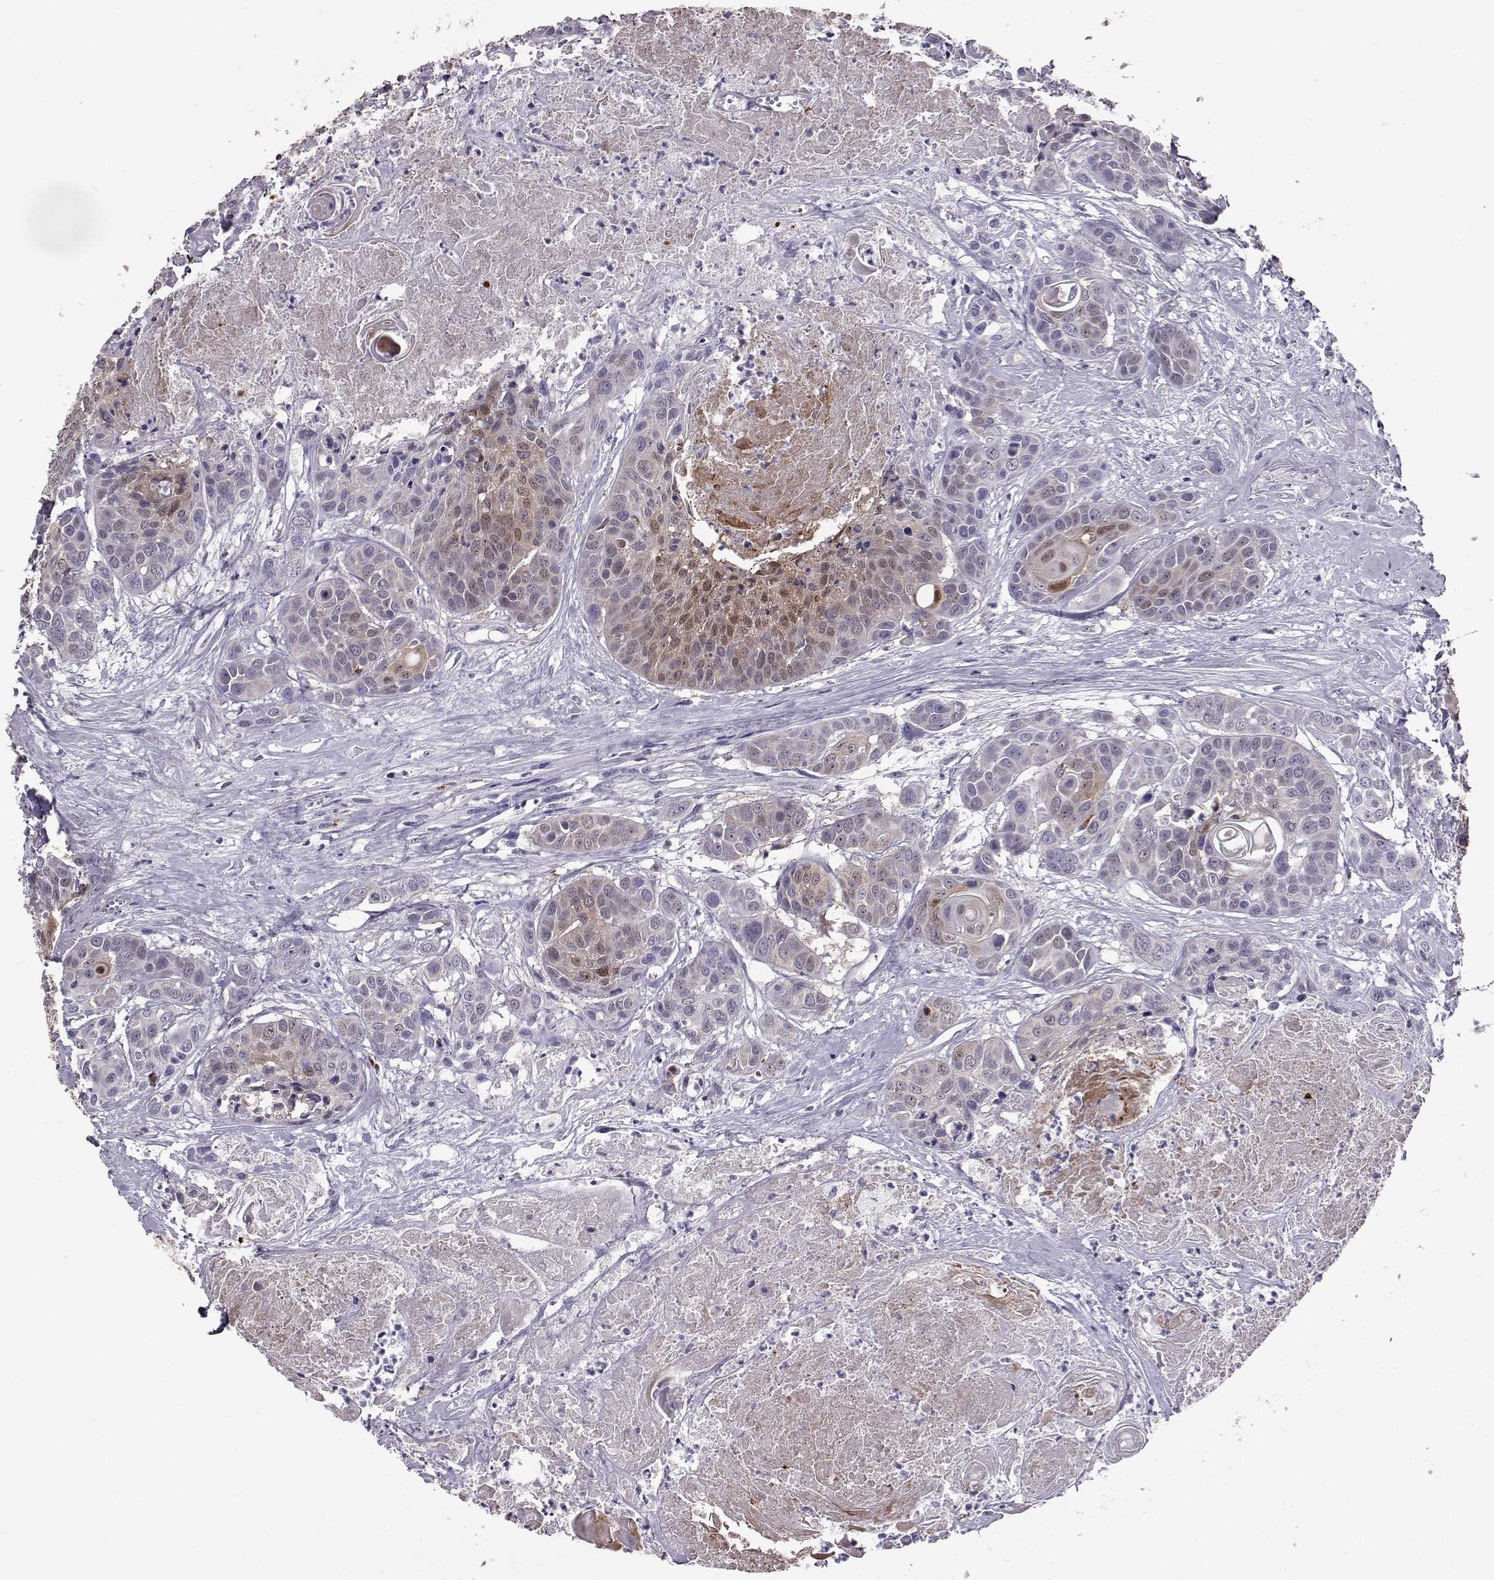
{"staining": {"intensity": "moderate", "quantity": "<25%", "location": "cytoplasmic/membranous,nuclear"}, "tissue": "head and neck cancer", "cell_type": "Tumor cells", "image_type": "cancer", "snomed": [{"axis": "morphology", "description": "Squamous cell carcinoma, NOS"}, {"axis": "topography", "description": "Oral tissue"}, {"axis": "topography", "description": "Head-Neck"}], "caption": "Human head and neck cancer (squamous cell carcinoma) stained with a brown dye displays moderate cytoplasmic/membranous and nuclear positive expression in about <25% of tumor cells.", "gene": "ALDH3A1", "patient": {"sex": "male", "age": 56}}